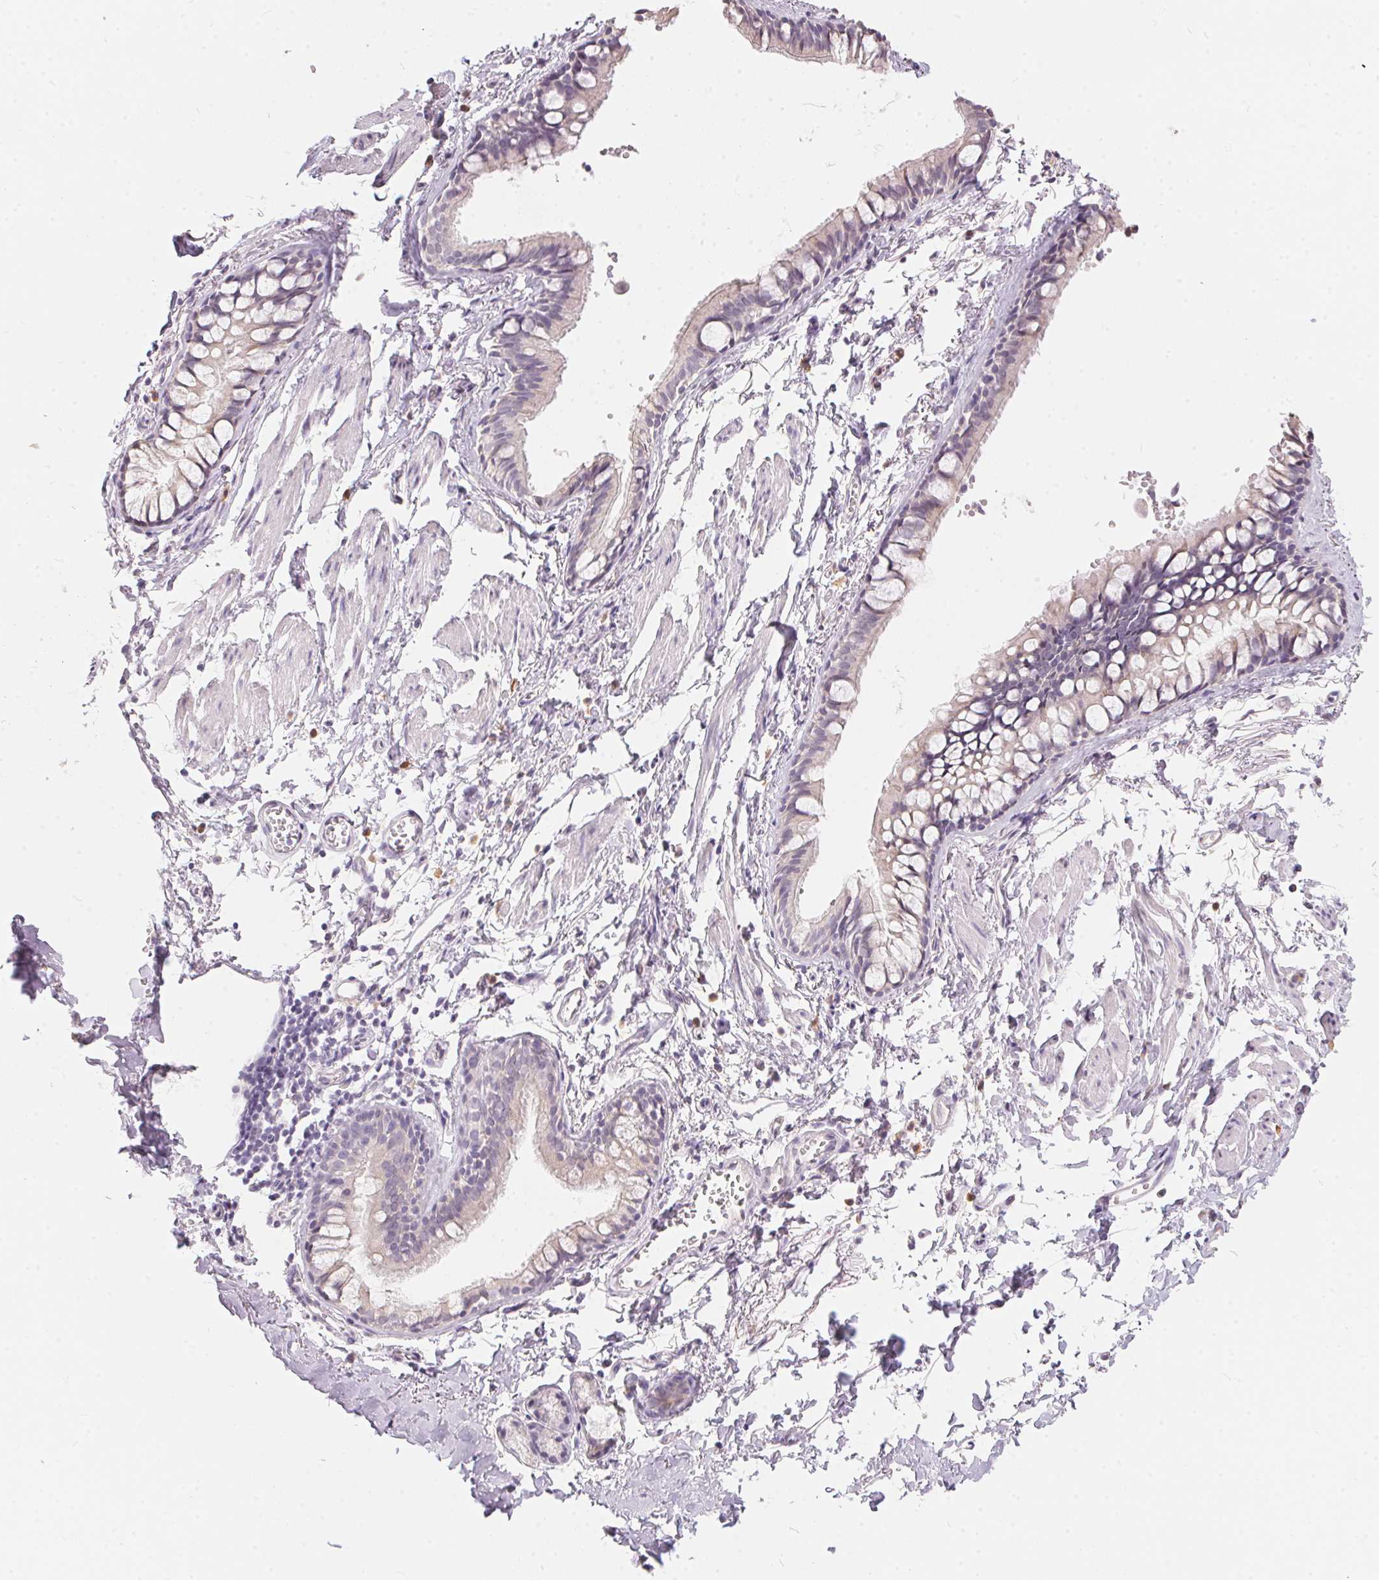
{"staining": {"intensity": "weak", "quantity": "25%-75%", "location": "cytoplasmic/membranous"}, "tissue": "bronchus", "cell_type": "Respiratory epithelial cells", "image_type": "normal", "snomed": [{"axis": "morphology", "description": "Normal tissue, NOS"}, {"axis": "topography", "description": "Bronchus"}], "caption": "High-power microscopy captured an immunohistochemistry image of normal bronchus, revealing weak cytoplasmic/membranous expression in approximately 25%-75% of respiratory epithelial cells. Immunohistochemistry stains the protein in brown and the nuclei are stained blue.", "gene": "SERPINB1", "patient": {"sex": "female", "age": 59}}